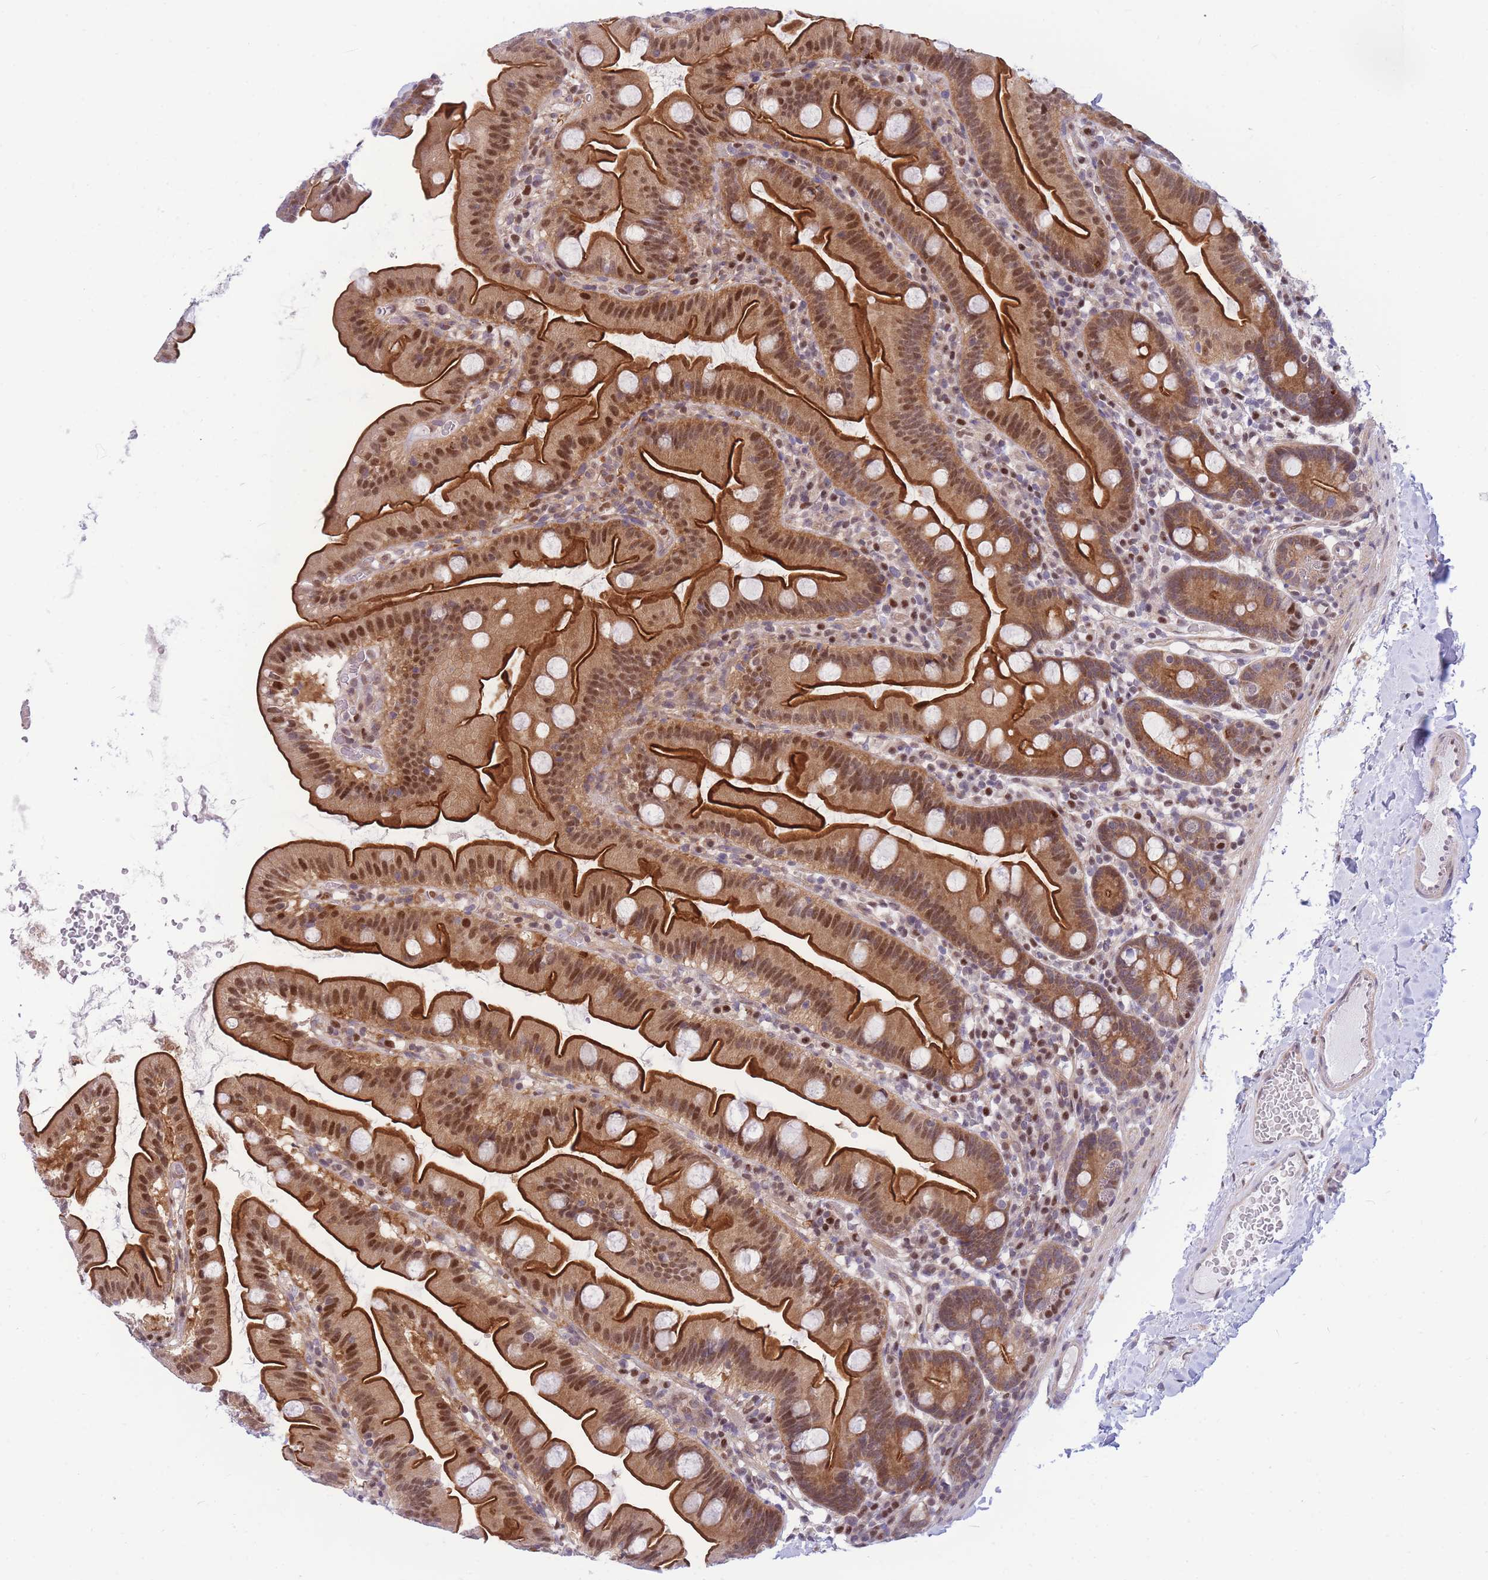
{"staining": {"intensity": "strong", "quantity": ">75%", "location": "cytoplasmic/membranous,nuclear"}, "tissue": "small intestine", "cell_type": "Glandular cells", "image_type": "normal", "snomed": [{"axis": "morphology", "description": "Normal tissue, NOS"}, {"axis": "topography", "description": "Small intestine"}], "caption": "Protein expression analysis of normal human small intestine reveals strong cytoplasmic/membranous,nuclear staining in about >75% of glandular cells. The protein of interest is shown in brown color, while the nuclei are stained blue.", "gene": "CRACD", "patient": {"sex": "female", "age": 68}}